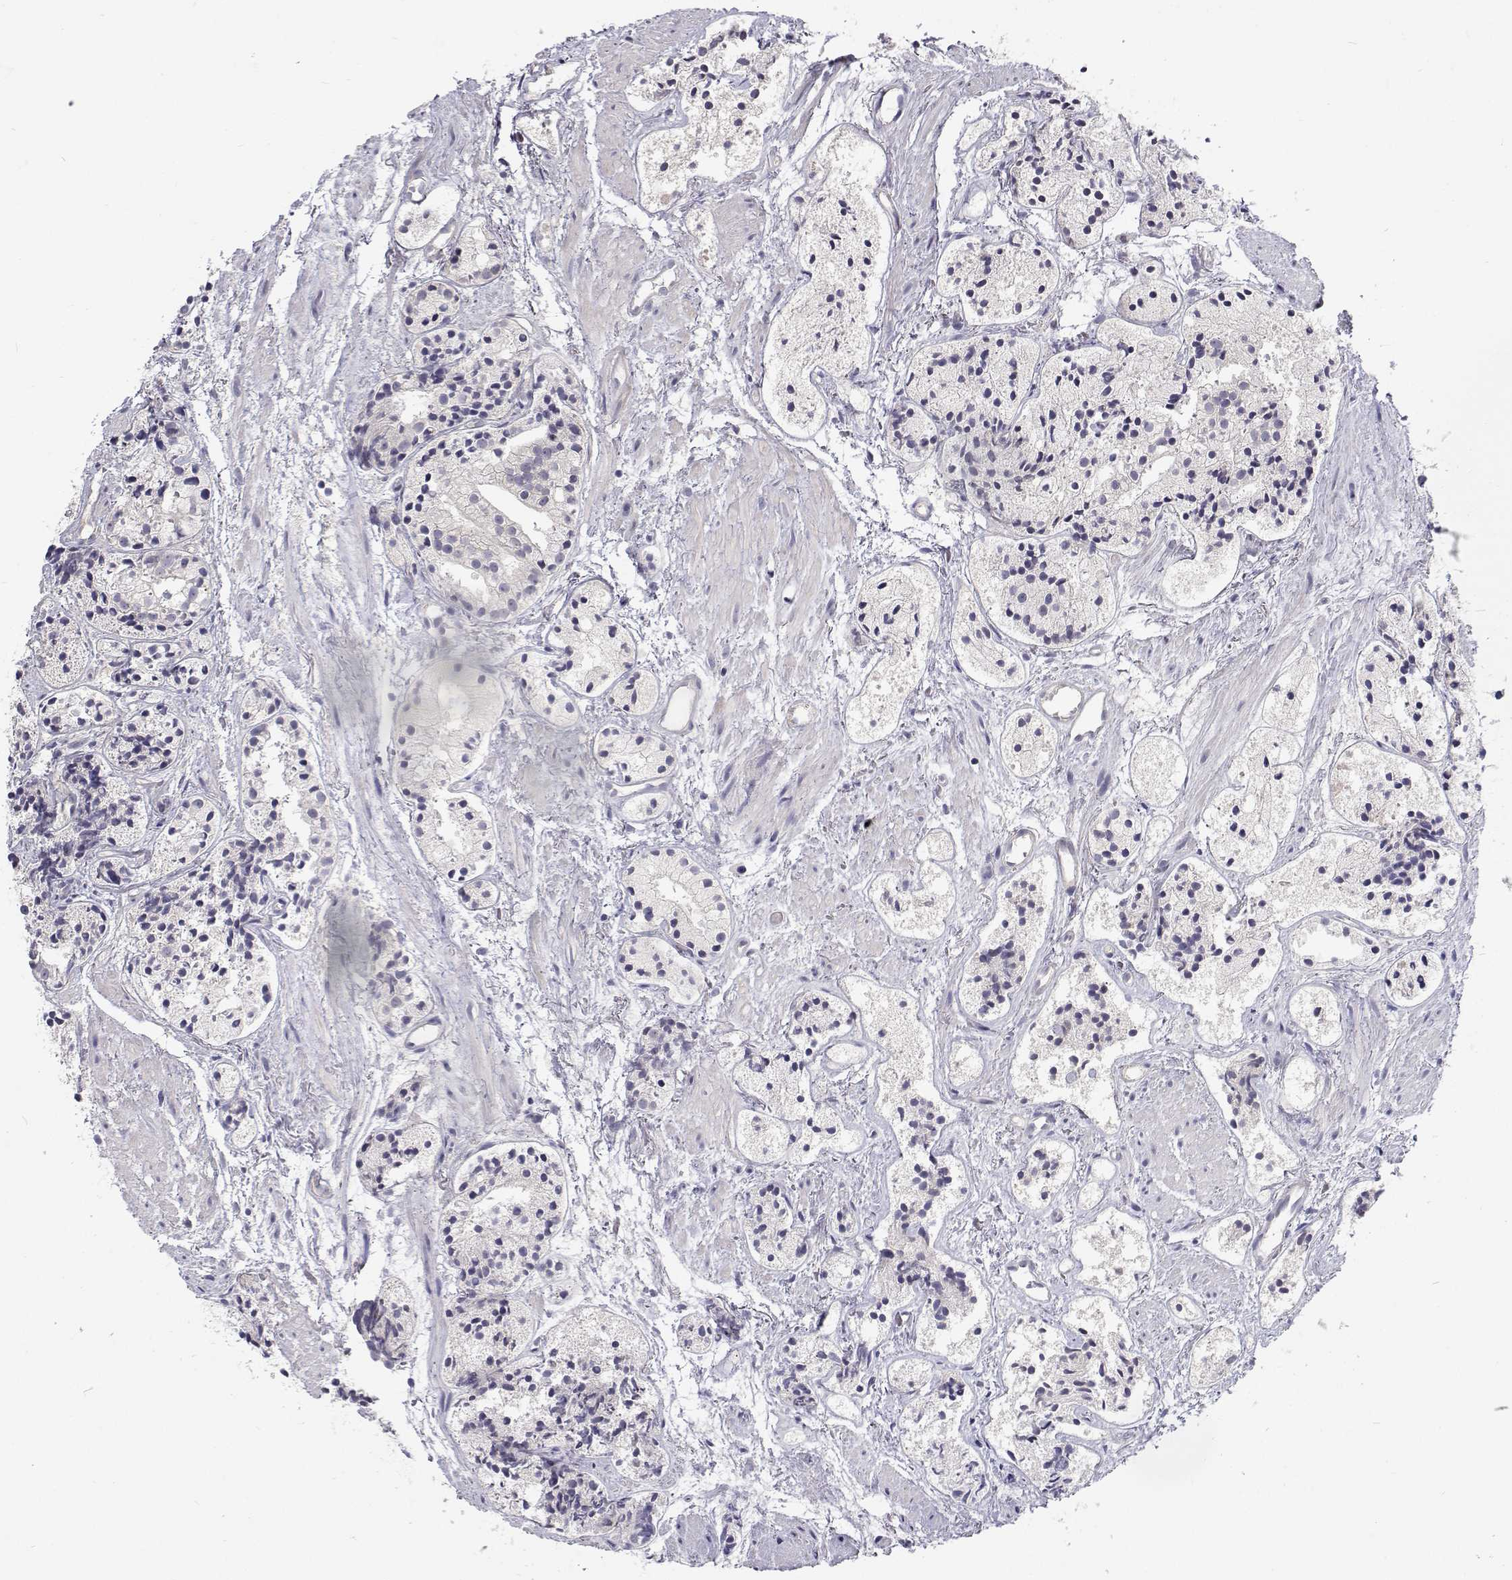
{"staining": {"intensity": "negative", "quantity": "none", "location": "none"}, "tissue": "prostate cancer", "cell_type": "Tumor cells", "image_type": "cancer", "snomed": [{"axis": "morphology", "description": "Adenocarcinoma, High grade"}, {"axis": "topography", "description": "Prostate"}], "caption": "High magnification brightfield microscopy of adenocarcinoma (high-grade) (prostate) stained with DAB (brown) and counterstained with hematoxylin (blue): tumor cells show no significant staining.", "gene": "MYPN", "patient": {"sex": "male", "age": 85}}